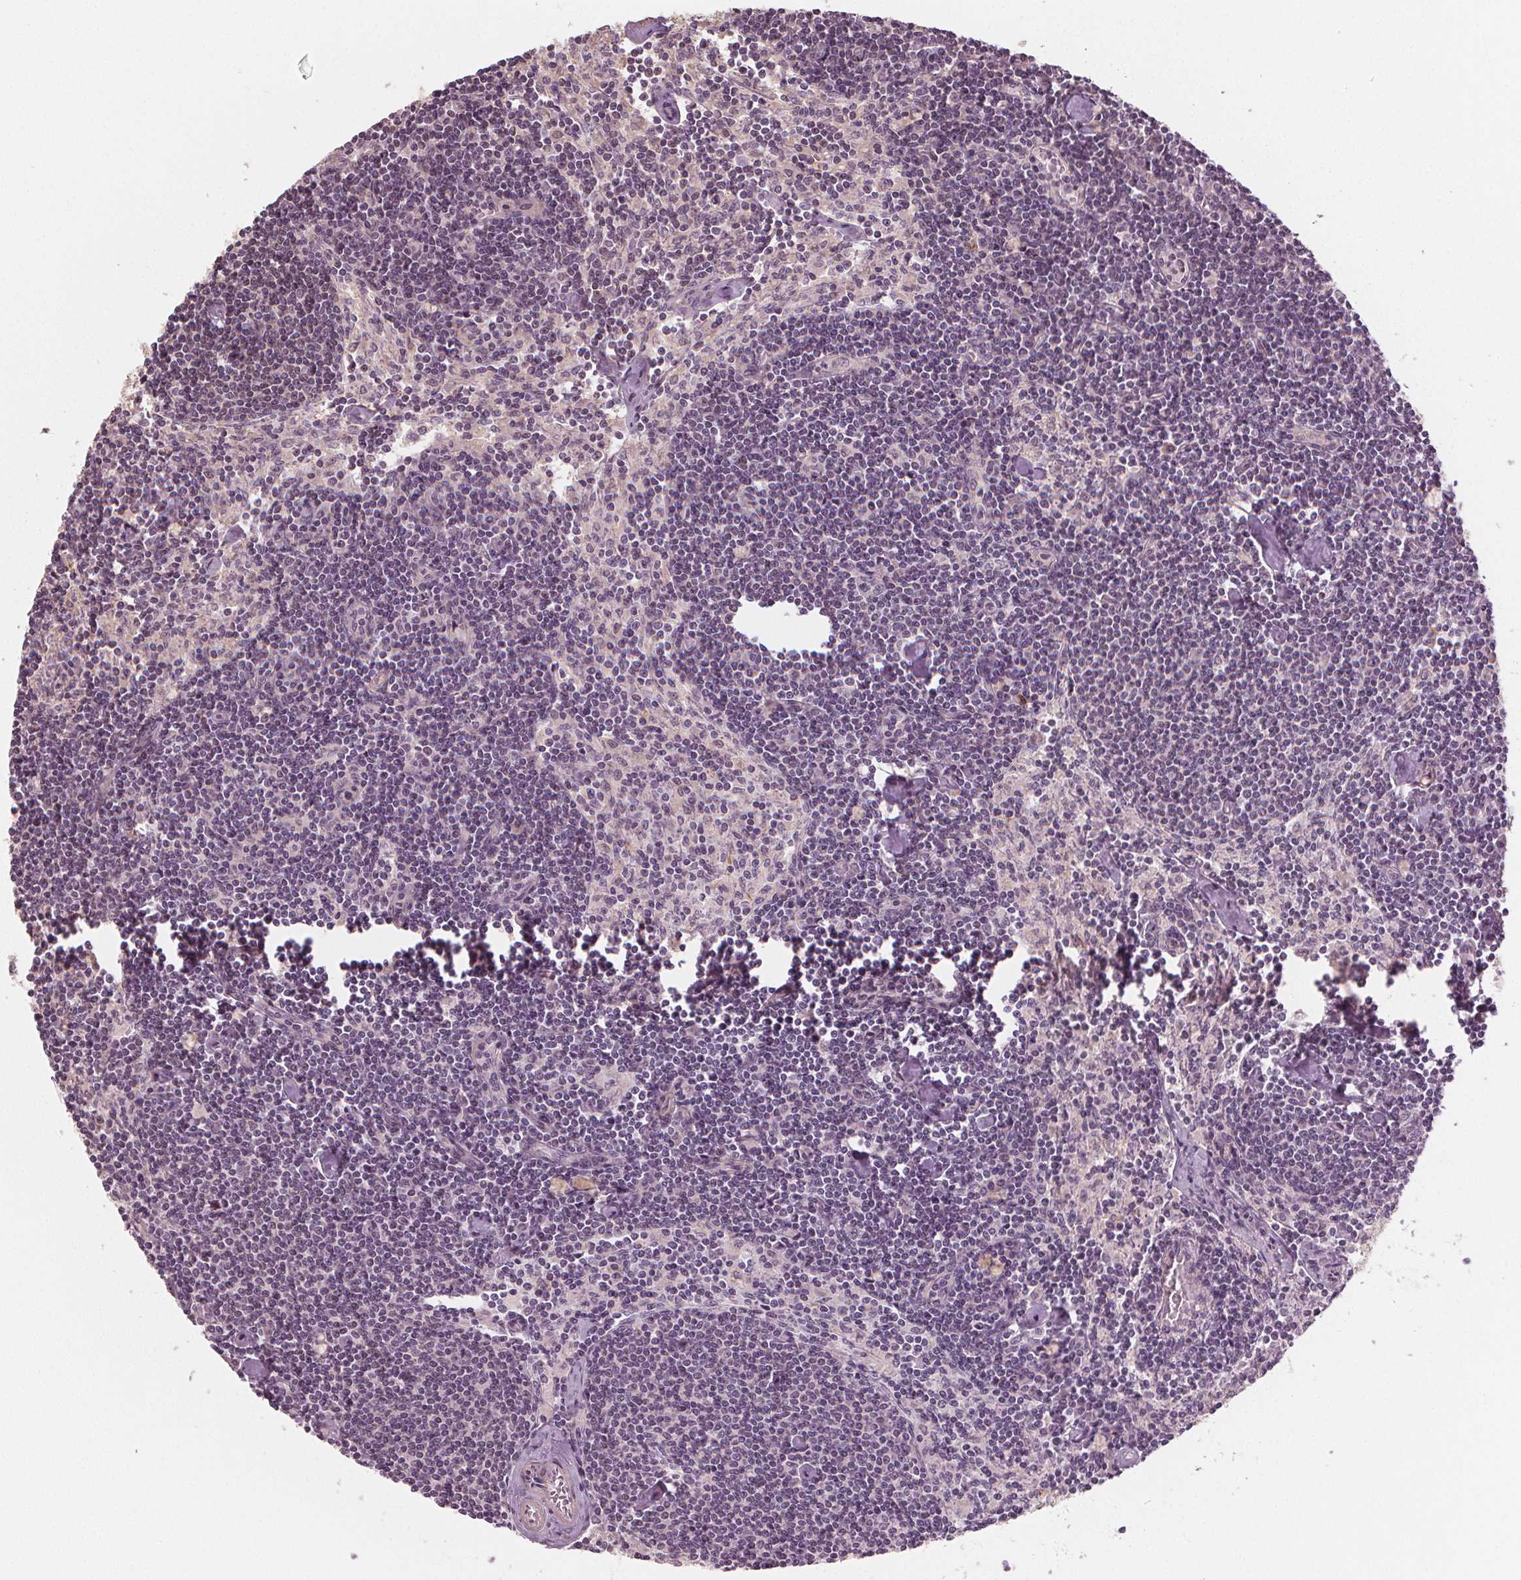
{"staining": {"intensity": "negative", "quantity": "none", "location": "none"}, "tissue": "lymph node", "cell_type": "Germinal center cells", "image_type": "normal", "snomed": [{"axis": "morphology", "description": "Normal tissue, NOS"}, {"axis": "topography", "description": "Lymph node"}], "caption": "Immunohistochemistry micrograph of normal lymph node stained for a protein (brown), which displays no staining in germinal center cells. Nuclei are stained in blue.", "gene": "CLBA1", "patient": {"sex": "female", "age": 42}}